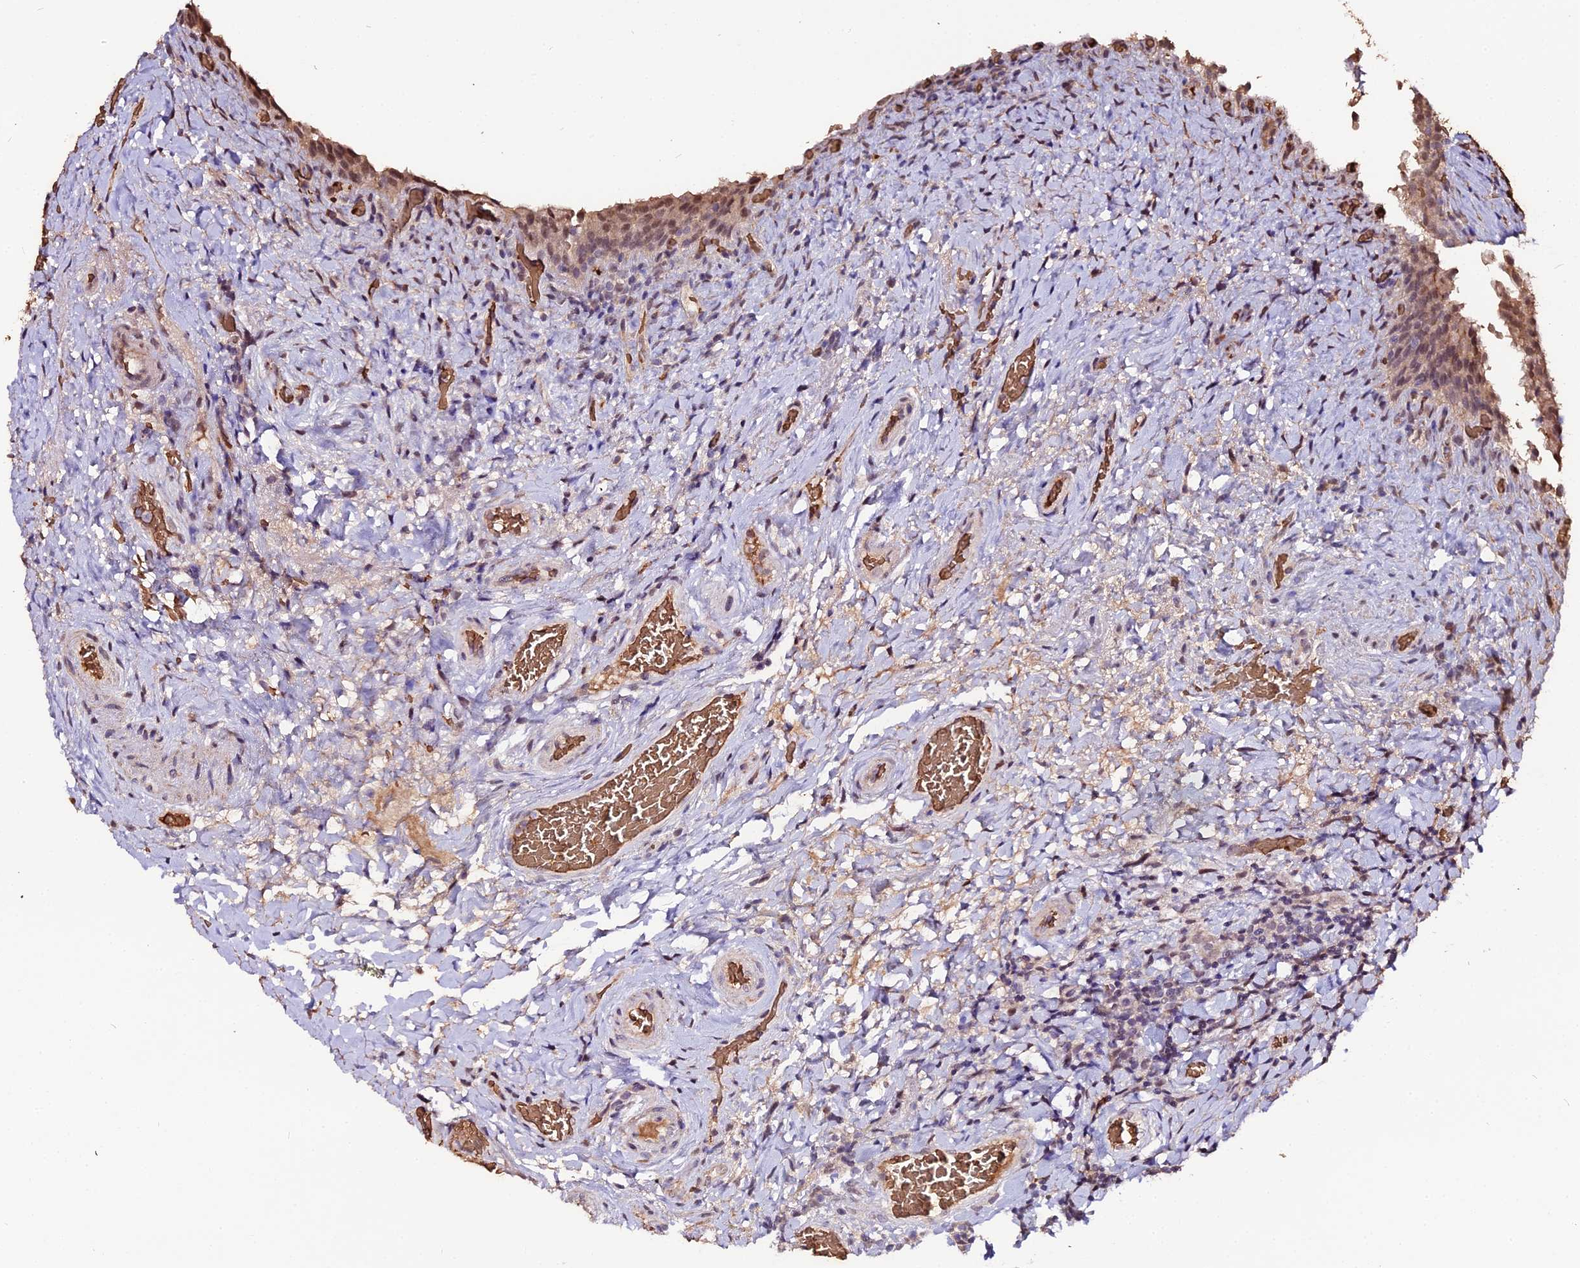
{"staining": {"intensity": "moderate", "quantity": ">75%", "location": "cytoplasmic/membranous,nuclear"}, "tissue": "urinary bladder", "cell_type": "Urothelial cells", "image_type": "normal", "snomed": [{"axis": "morphology", "description": "Normal tissue, NOS"}, {"axis": "morphology", "description": "Inflammation, NOS"}, {"axis": "topography", "description": "Urinary bladder"}], "caption": "The photomicrograph reveals immunohistochemical staining of normal urinary bladder. There is moderate cytoplasmic/membranous,nuclear positivity is appreciated in about >75% of urothelial cells. The protein is stained brown, and the nuclei are stained in blue (DAB (3,3'-diaminobenzidine) IHC with brightfield microscopy, high magnification).", "gene": "ZDBF2", "patient": {"sex": "male", "age": 64}}